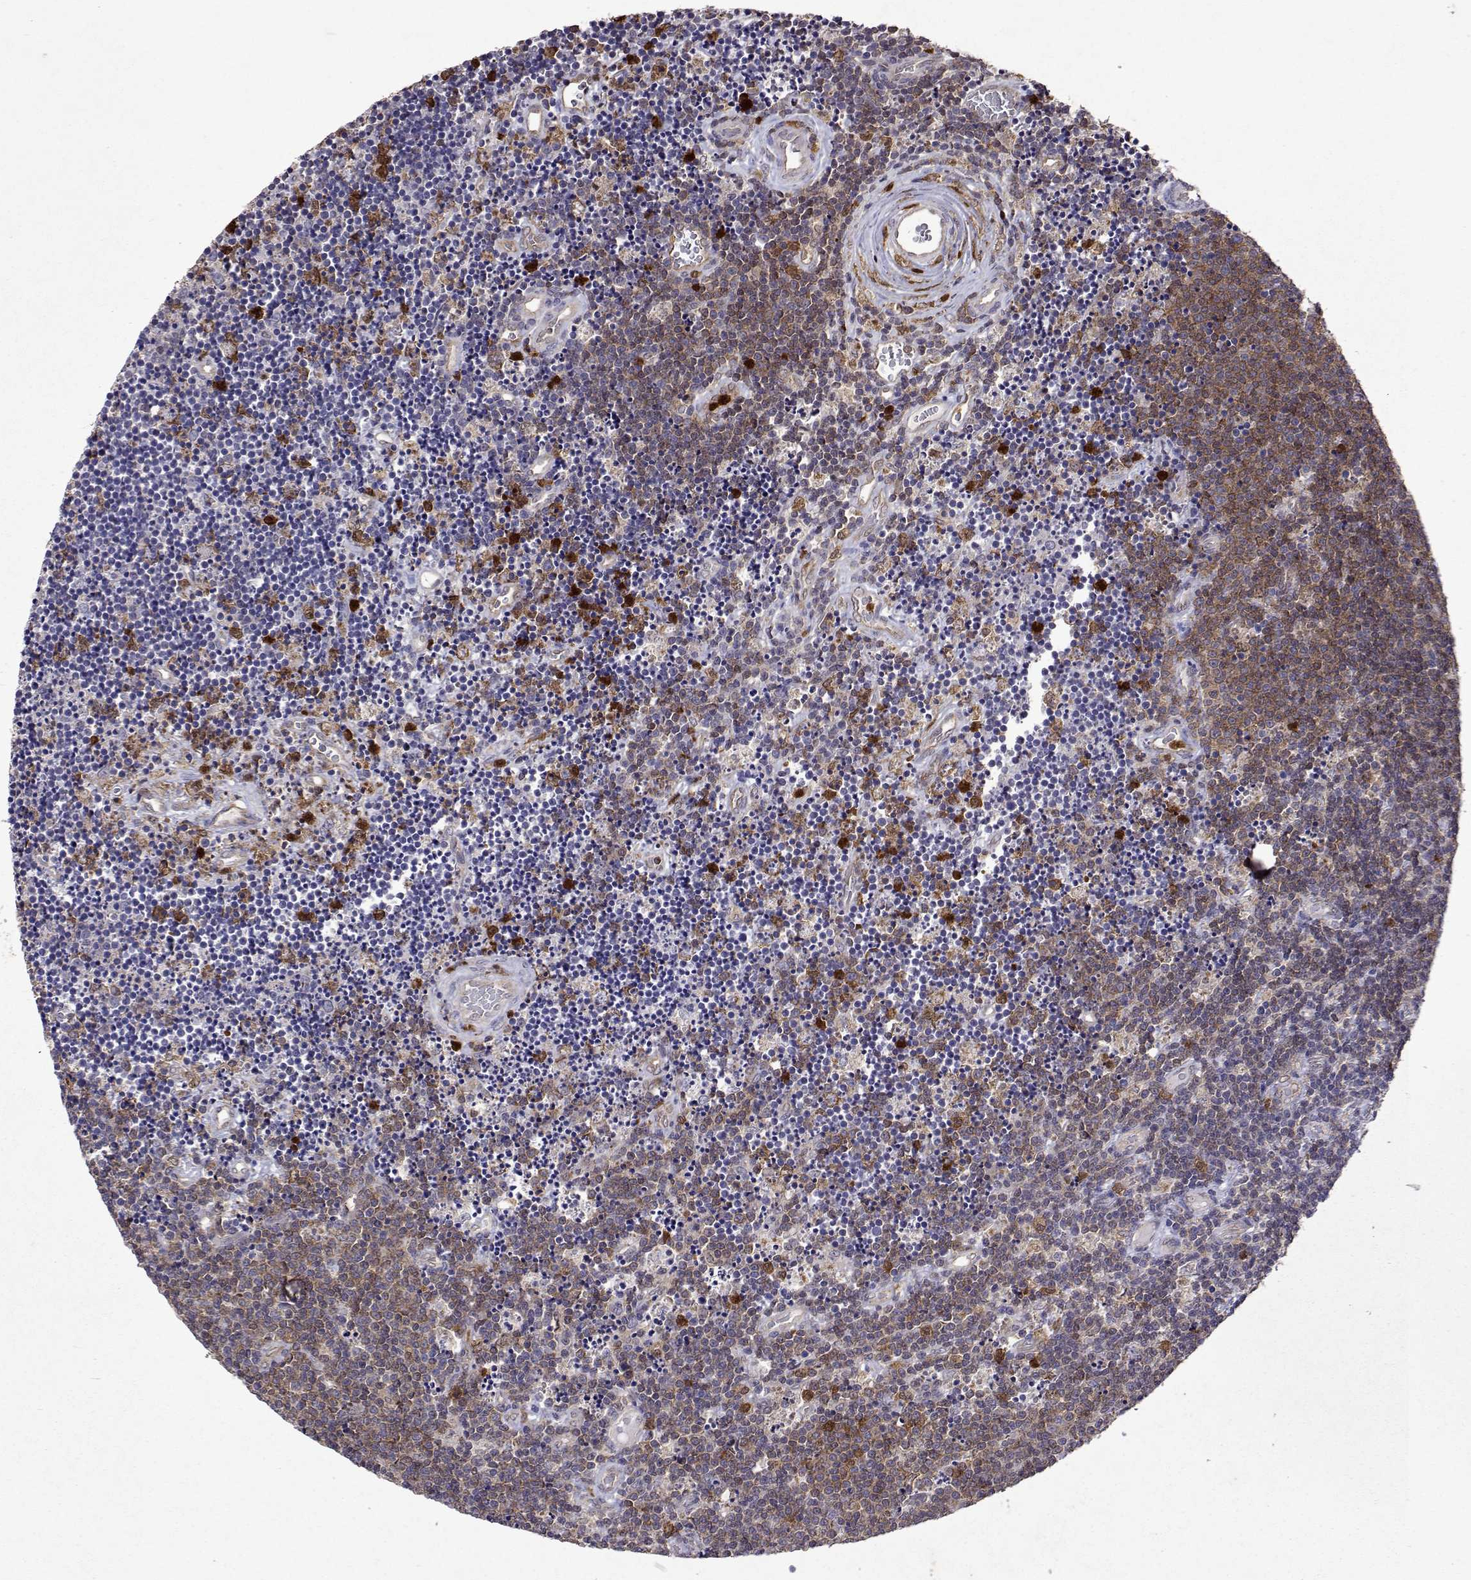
{"staining": {"intensity": "moderate", "quantity": ">75%", "location": "cytoplasmic/membranous"}, "tissue": "lymphoma", "cell_type": "Tumor cells", "image_type": "cancer", "snomed": [{"axis": "morphology", "description": "Malignant lymphoma, non-Hodgkin's type, Low grade"}, {"axis": "topography", "description": "Brain"}], "caption": "Immunohistochemical staining of human lymphoma shows medium levels of moderate cytoplasmic/membranous protein staining in about >75% of tumor cells.", "gene": "APAF1", "patient": {"sex": "female", "age": 66}}